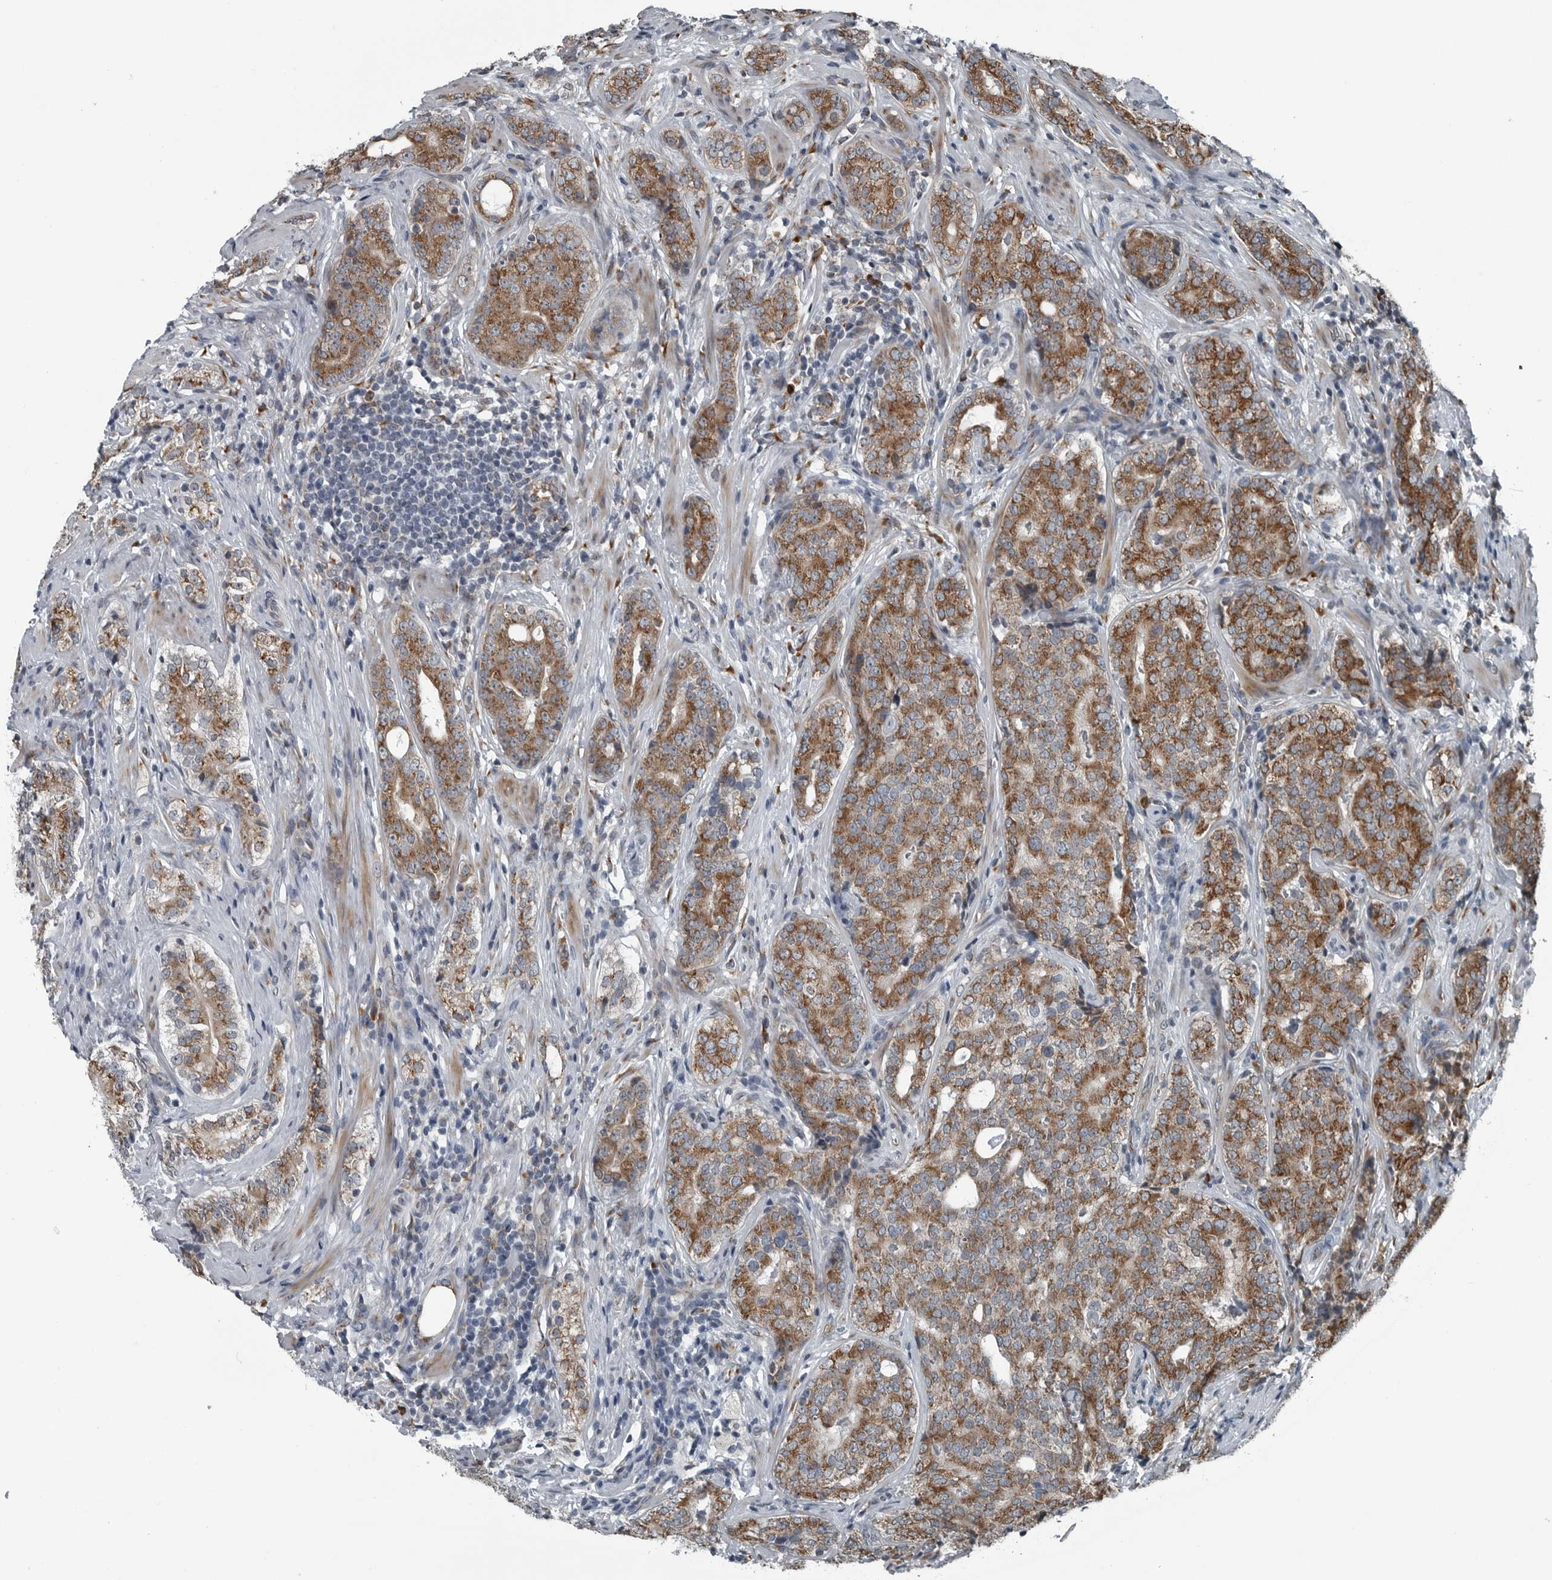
{"staining": {"intensity": "moderate", "quantity": ">75%", "location": "cytoplasmic/membranous"}, "tissue": "prostate cancer", "cell_type": "Tumor cells", "image_type": "cancer", "snomed": [{"axis": "morphology", "description": "Adenocarcinoma, High grade"}, {"axis": "topography", "description": "Prostate"}], "caption": "DAB immunohistochemical staining of human prostate adenocarcinoma (high-grade) reveals moderate cytoplasmic/membranous protein positivity in approximately >75% of tumor cells. The staining was performed using DAB (3,3'-diaminobenzidine) to visualize the protein expression in brown, while the nuclei were stained in blue with hematoxylin (Magnification: 20x).", "gene": "CEP85", "patient": {"sex": "male", "age": 56}}